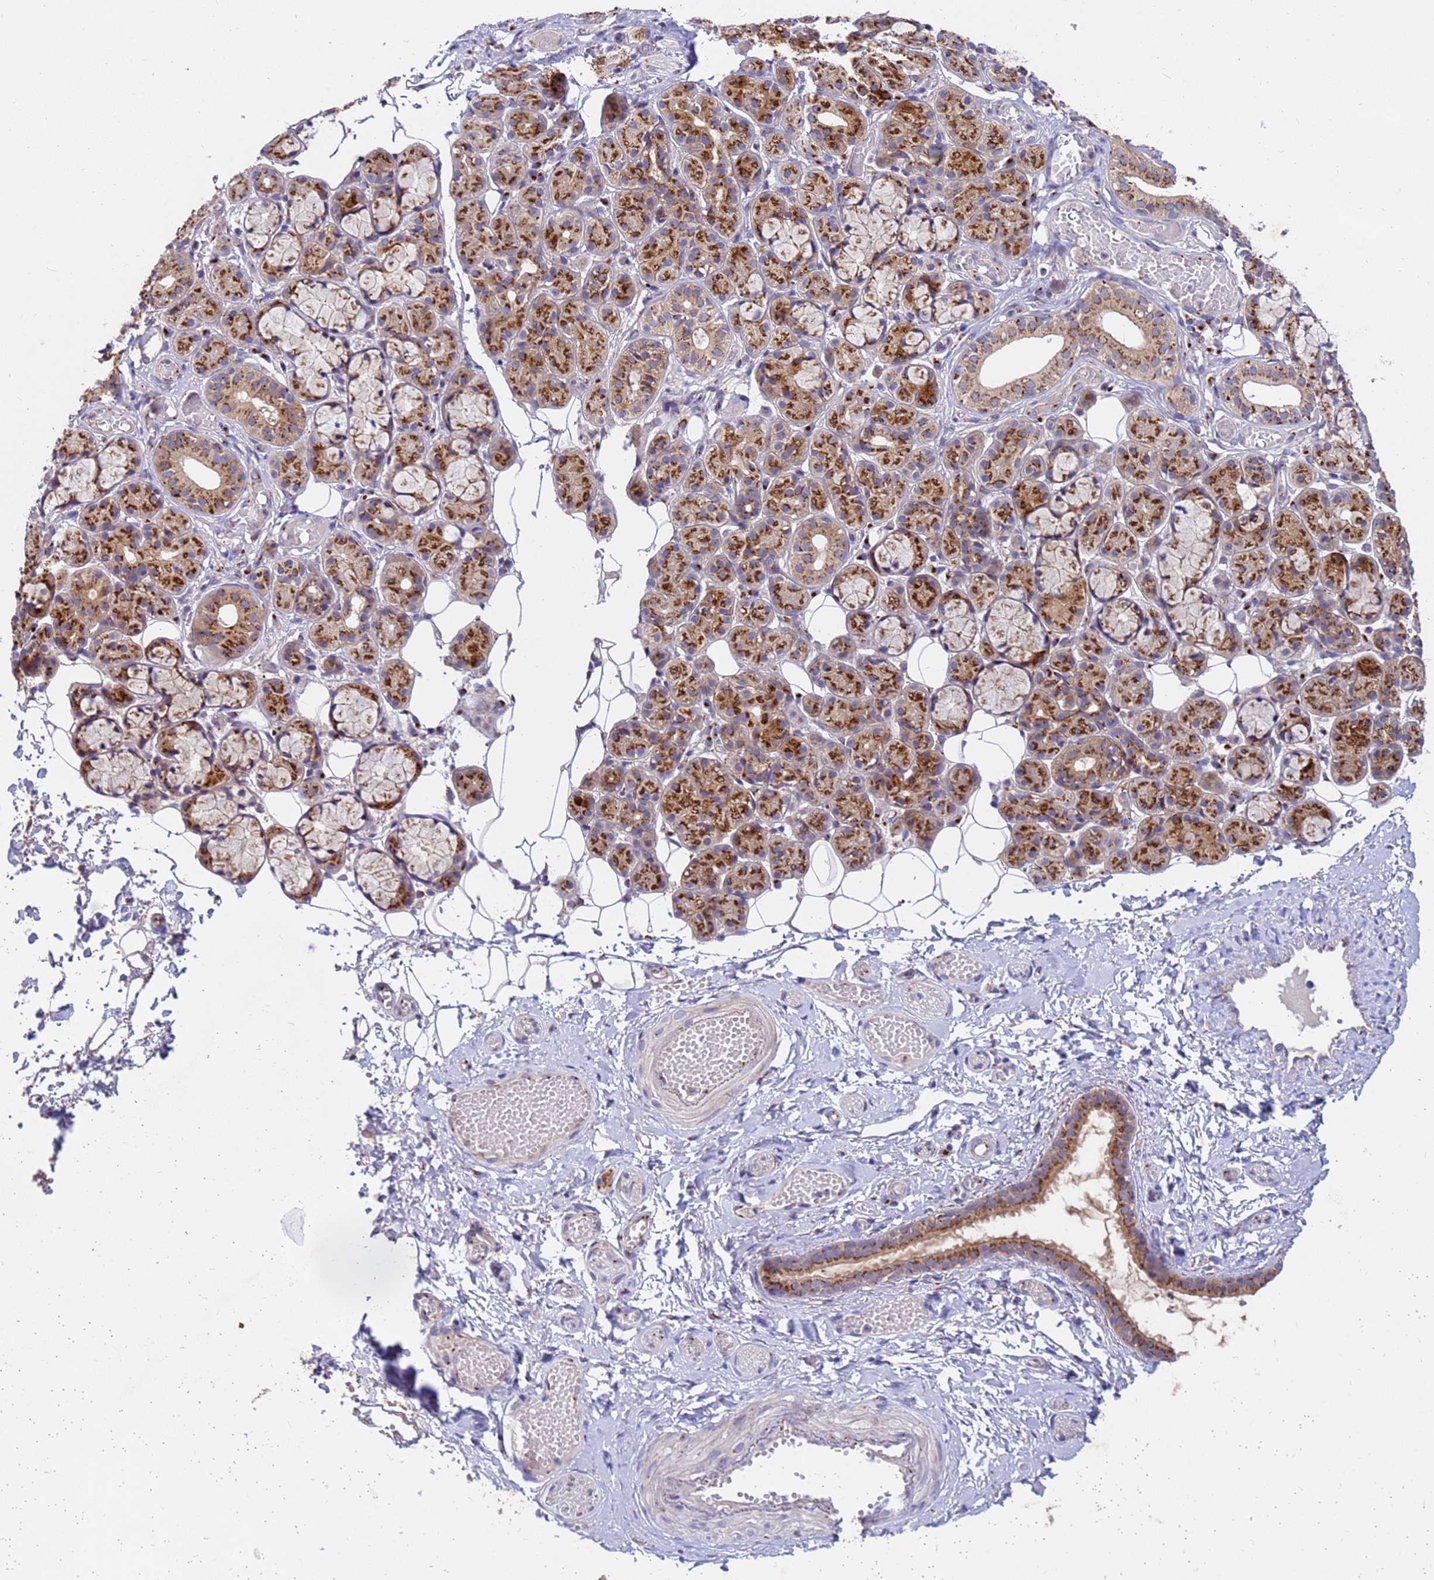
{"staining": {"intensity": "strong", "quantity": ">75%", "location": "cytoplasmic/membranous"}, "tissue": "salivary gland", "cell_type": "Glandular cells", "image_type": "normal", "snomed": [{"axis": "morphology", "description": "Normal tissue, NOS"}, {"axis": "topography", "description": "Salivary gland"}], "caption": "This is a photomicrograph of IHC staining of normal salivary gland, which shows strong expression in the cytoplasmic/membranous of glandular cells.", "gene": "HPS3", "patient": {"sex": "male", "age": 63}}